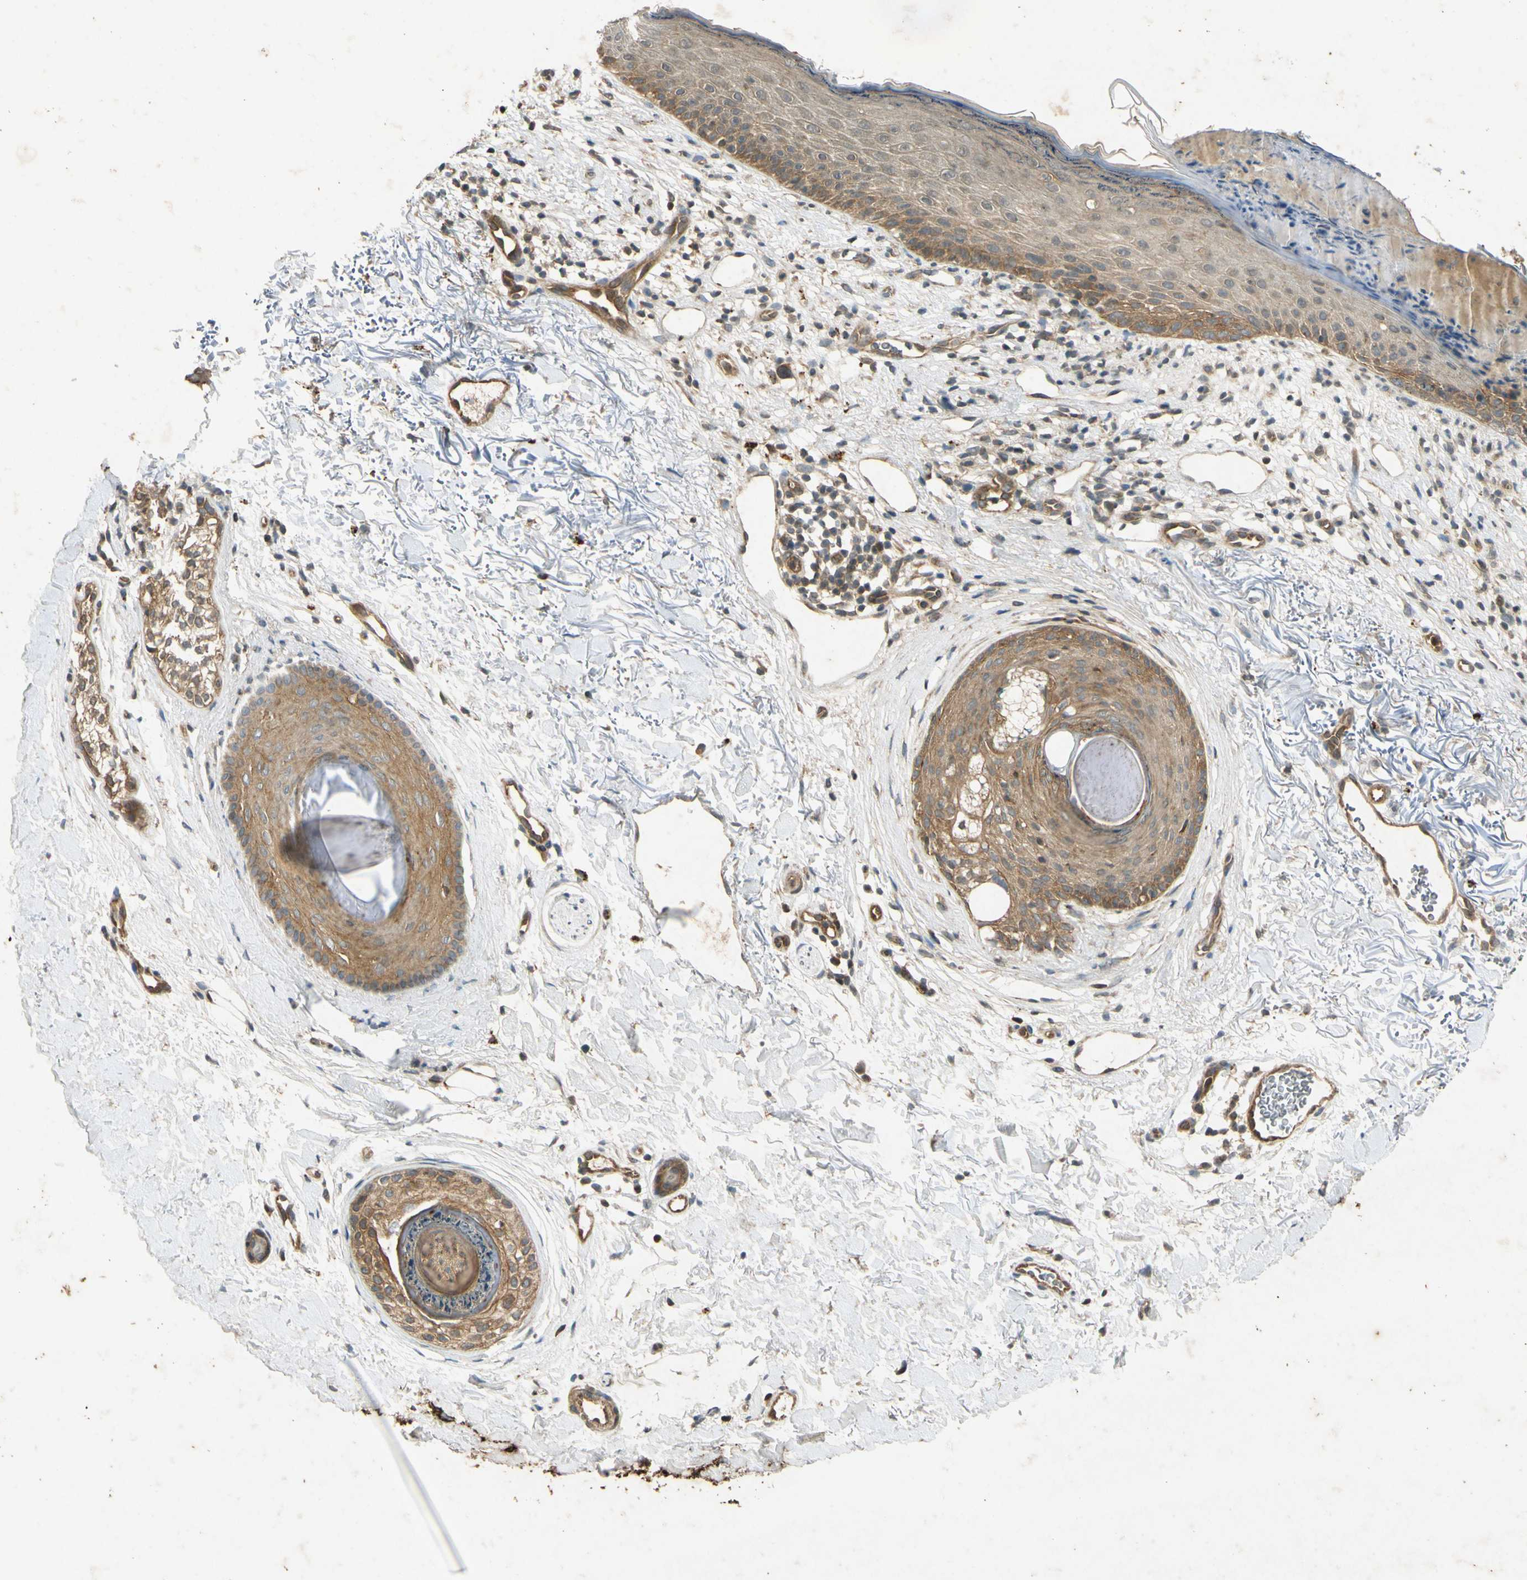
{"staining": {"intensity": "moderate", "quantity": ">75%", "location": "cytoplasmic/membranous"}, "tissue": "skin cancer", "cell_type": "Tumor cells", "image_type": "cancer", "snomed": [{"axis": "morphology", "description": "Basal cell carcinoma"}, {"axis": "topography", "description": "Skin"}], "caption": "DAB immunohistochemical staining of skin basal cell carcinoma shows moderate cytoplasmic/membranous protein staining in about >75% of tumor cells.", "gene": "EPHA8", "patient": {"sex": "female", "age": 70}}